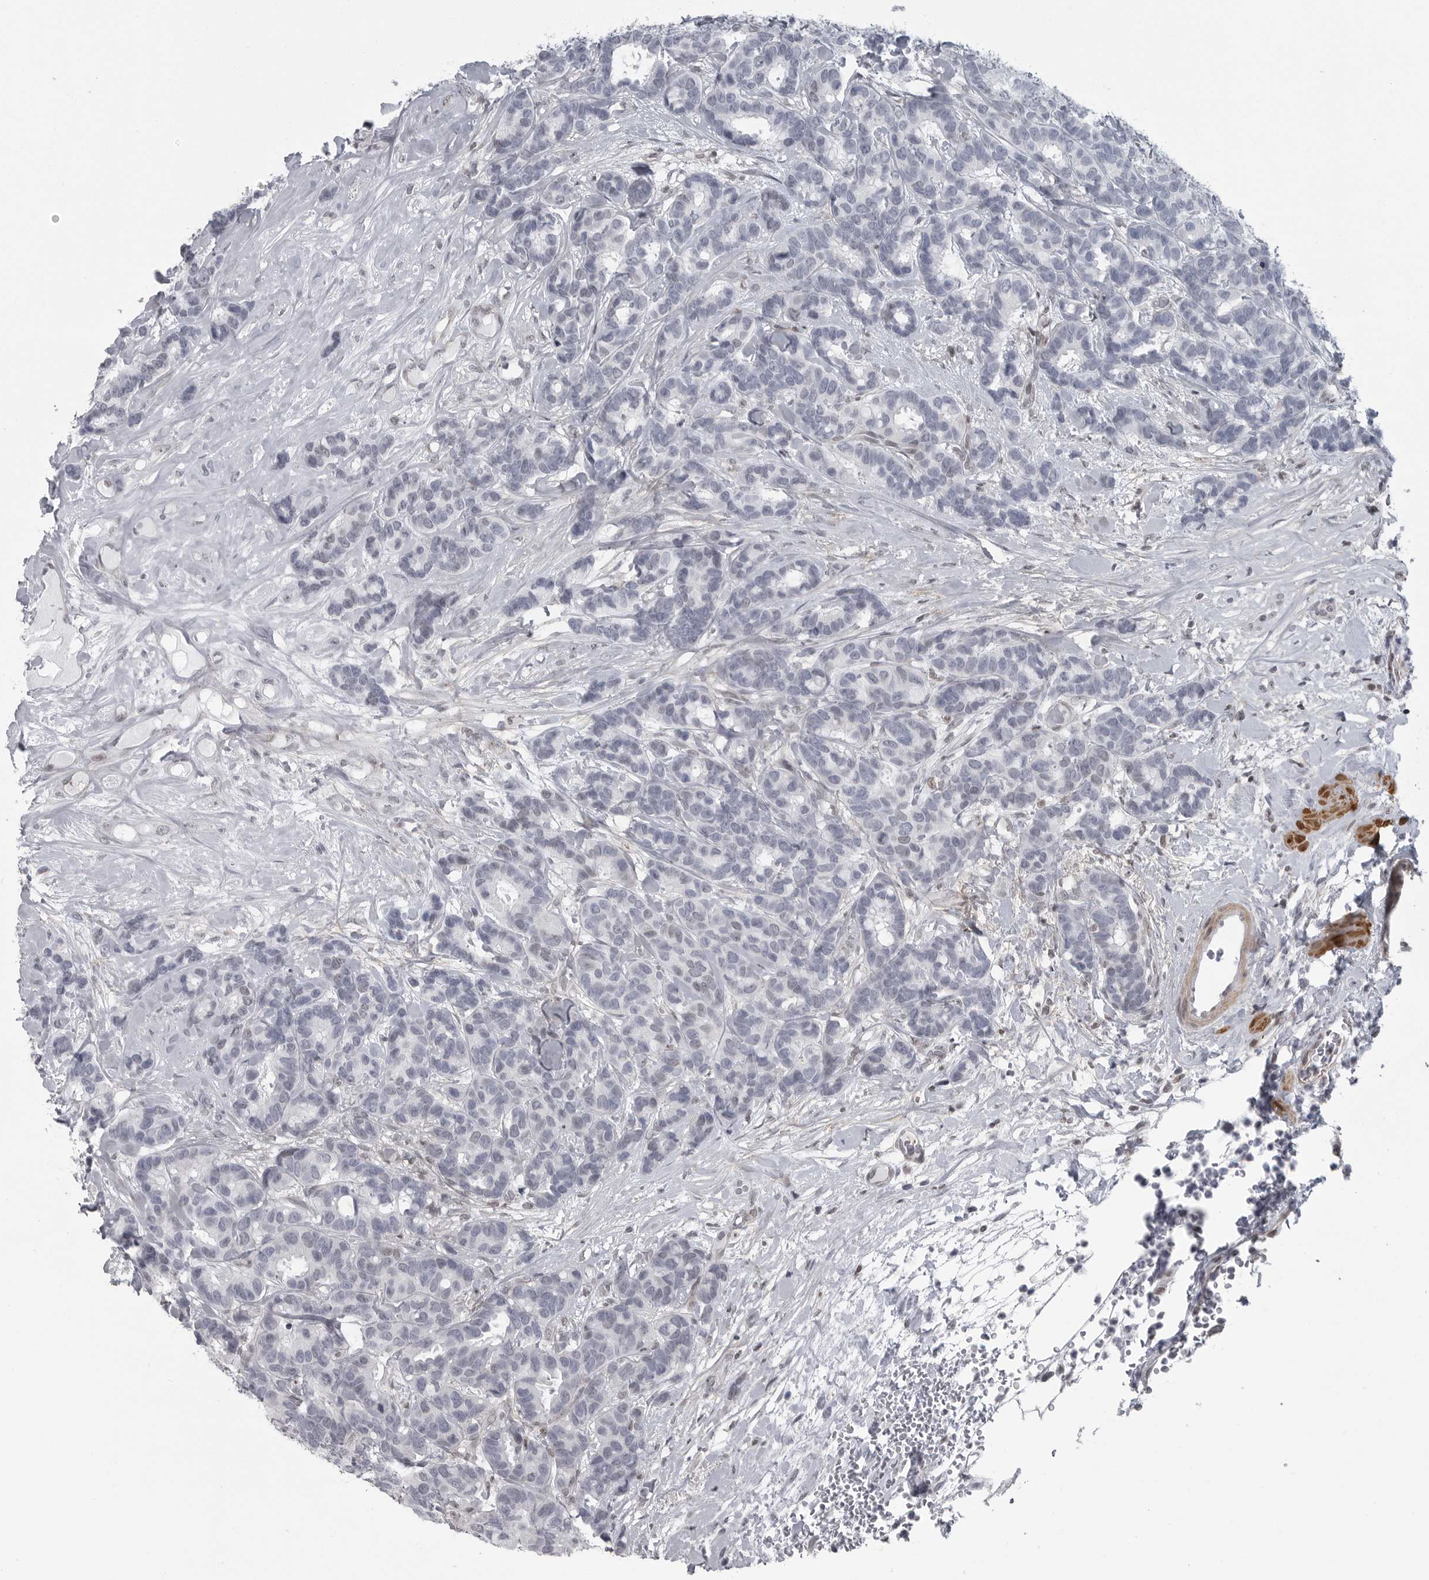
{"staining": {"intensity": "negative", "quantity": "none", "location": "none"}, "tissue": "breast cancer", "cell_type": "Tumor cells", "image_type": "cancer", "snomed": [{"axis": "morphology", "description": "Duct carcinoma"}, {"axis": "topography", "description": "Breast"}], "caption": "Tumor cells are negative for protein expression in human breast cancer. (Immunohistochemistry, brightfield microscopy, high magnification).", "gene": "HMGN3", "patient": {"sex": "female", "age": 87}}